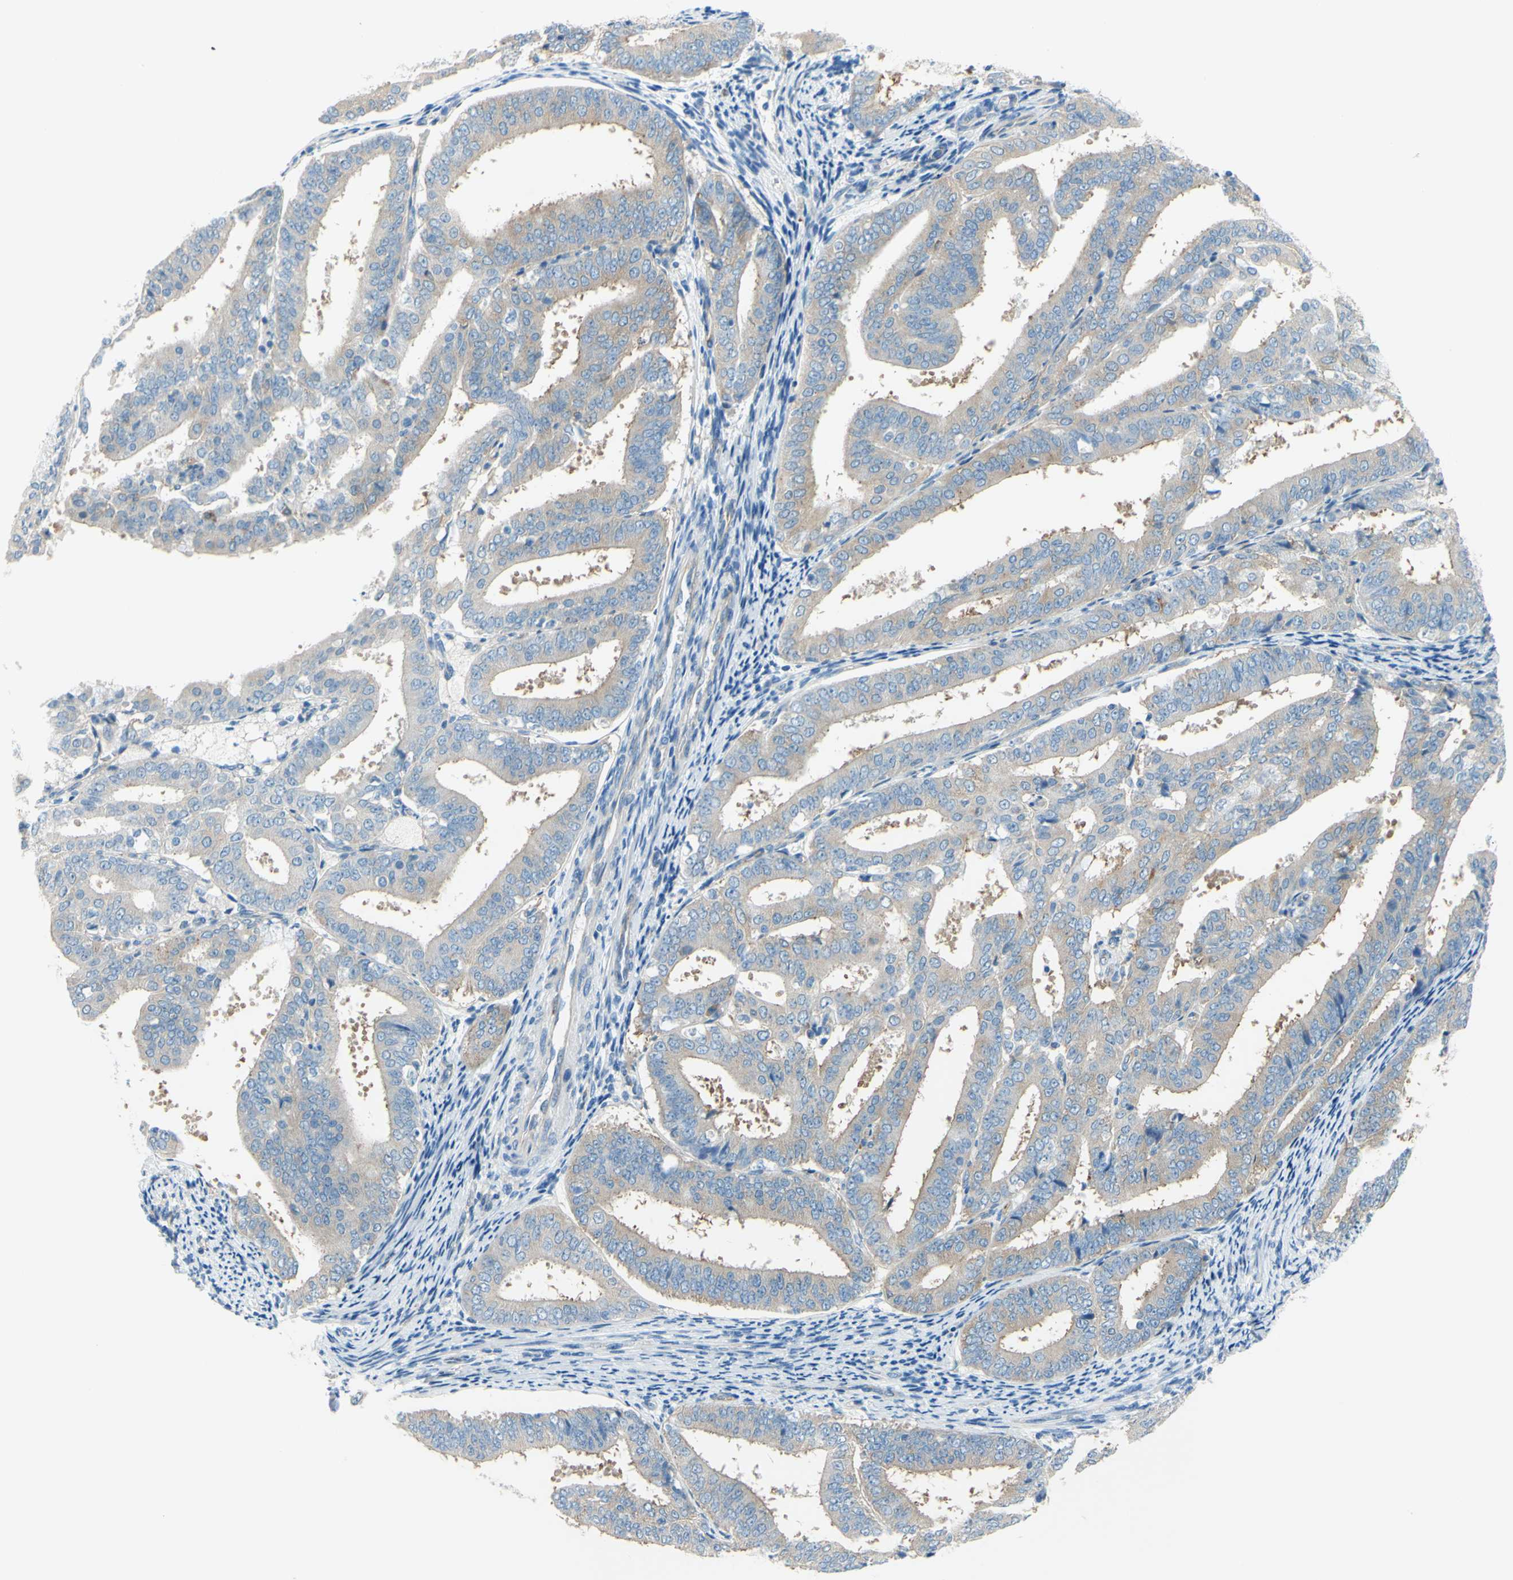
{"staining": {"intensity": "weak", "quantity": ">75%", "location": "cytoplasmic/membranous"}, "tissue": "endometrial cancer", "cell_type": "Tumor cells", "image_type": "cancer", "snomed": [{"axis": "morphology", "description": "Adenocarcinoma, NOS"}, {"axis": "topography", "description": "Endometrium"}], "caption": "The micrograph demonstrates staining of endometrial adenocarcinoma, revealing weak cytoplasmic/membranous protein staining (brown color) within tumor cells.", "gene": "FRMD4B", "patient": {"sex": "female", "age": 63}}